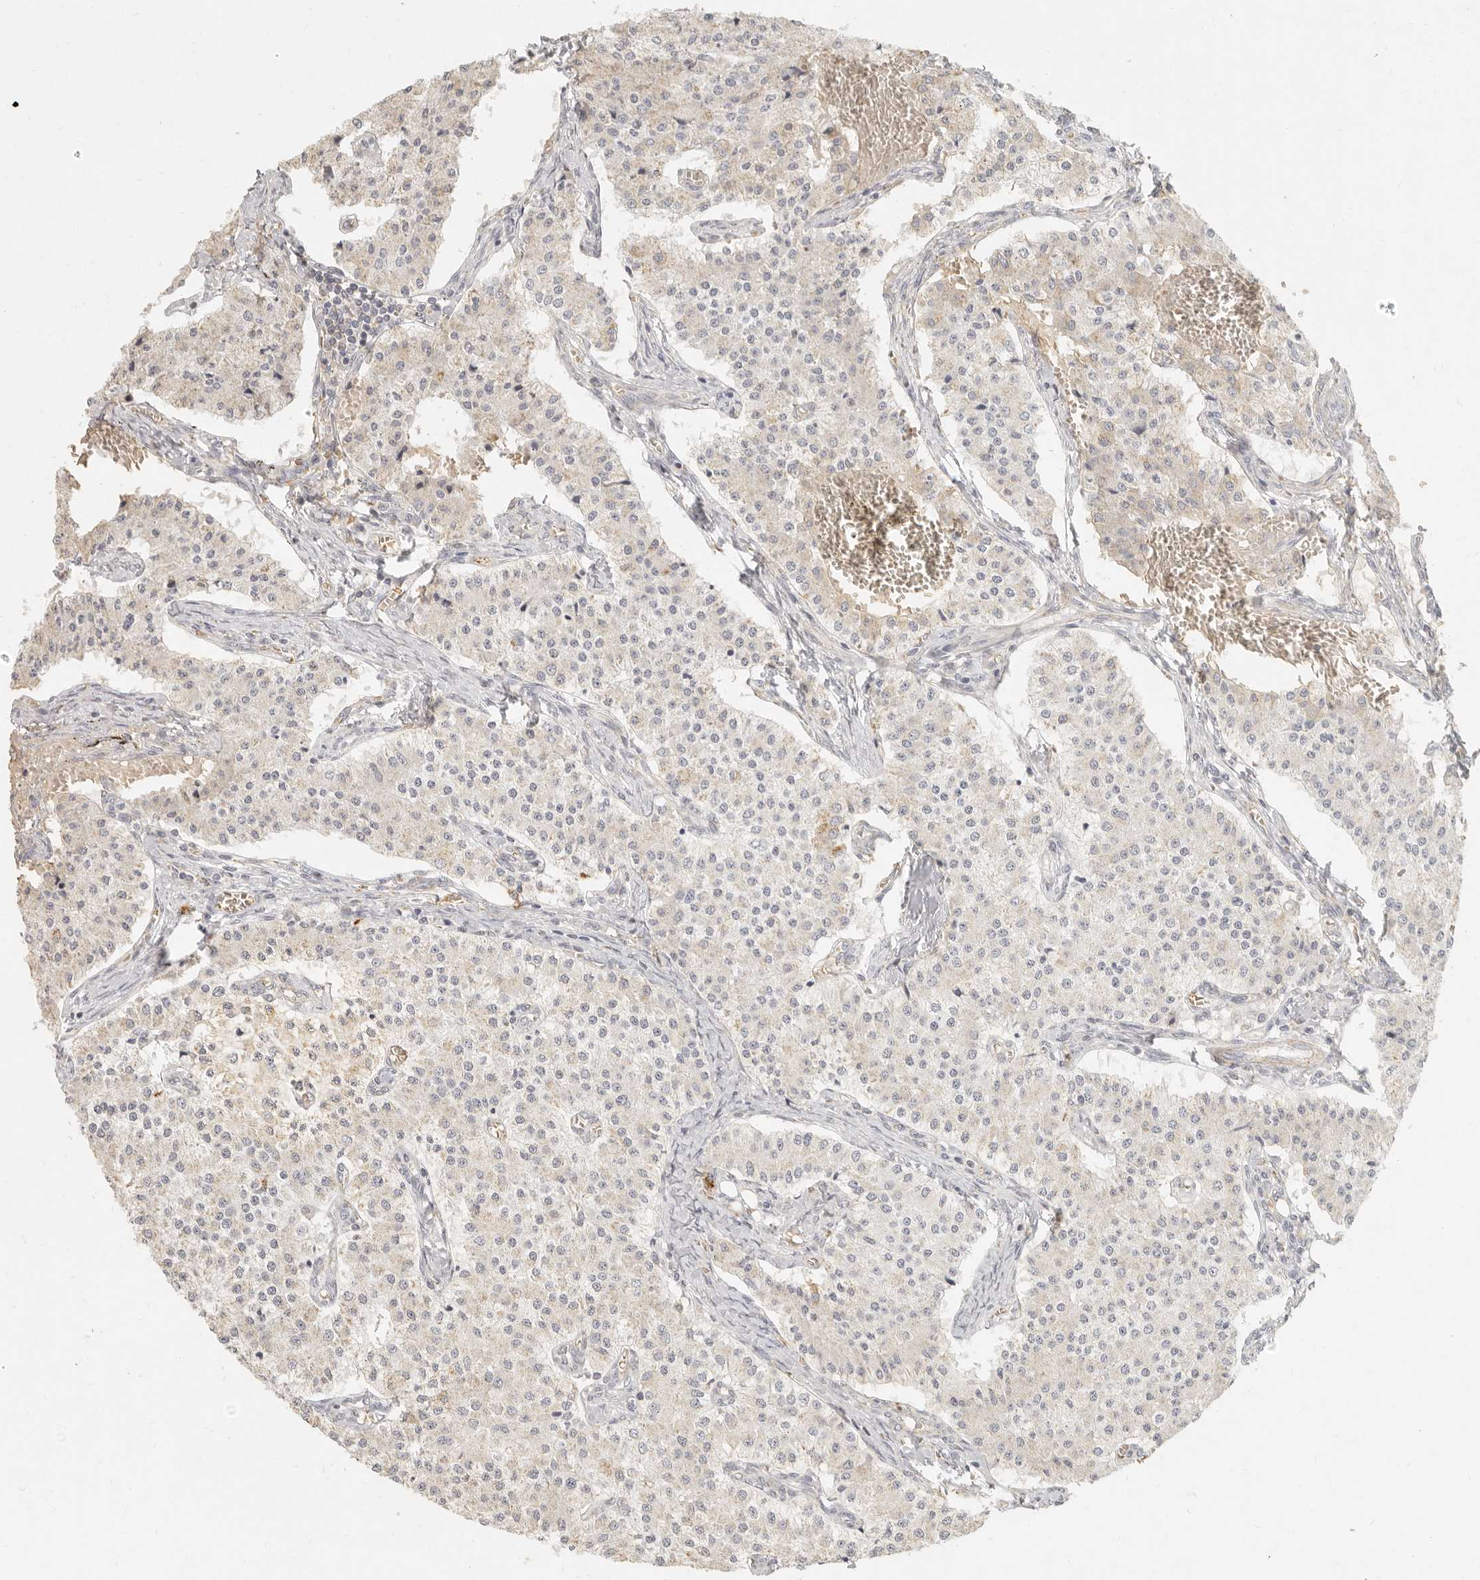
{"staining": {"intensity": "negative", "quantity": "none", "location": "none"}, "tissue": "carcinoid", "cell_type": "Tumor cells", "image_type": "cancer", "snomed": [{"axis": "morphology", "description": "Carcinoid, malignant, NOS"}, {"axis": "topography", "description": "Colon"}], "caption": "The micrograph reveals no significant staining in tumor cells of carcinoid.", "gene": "NIBAN1", "patient": {"sex": "female", "age": 52}}